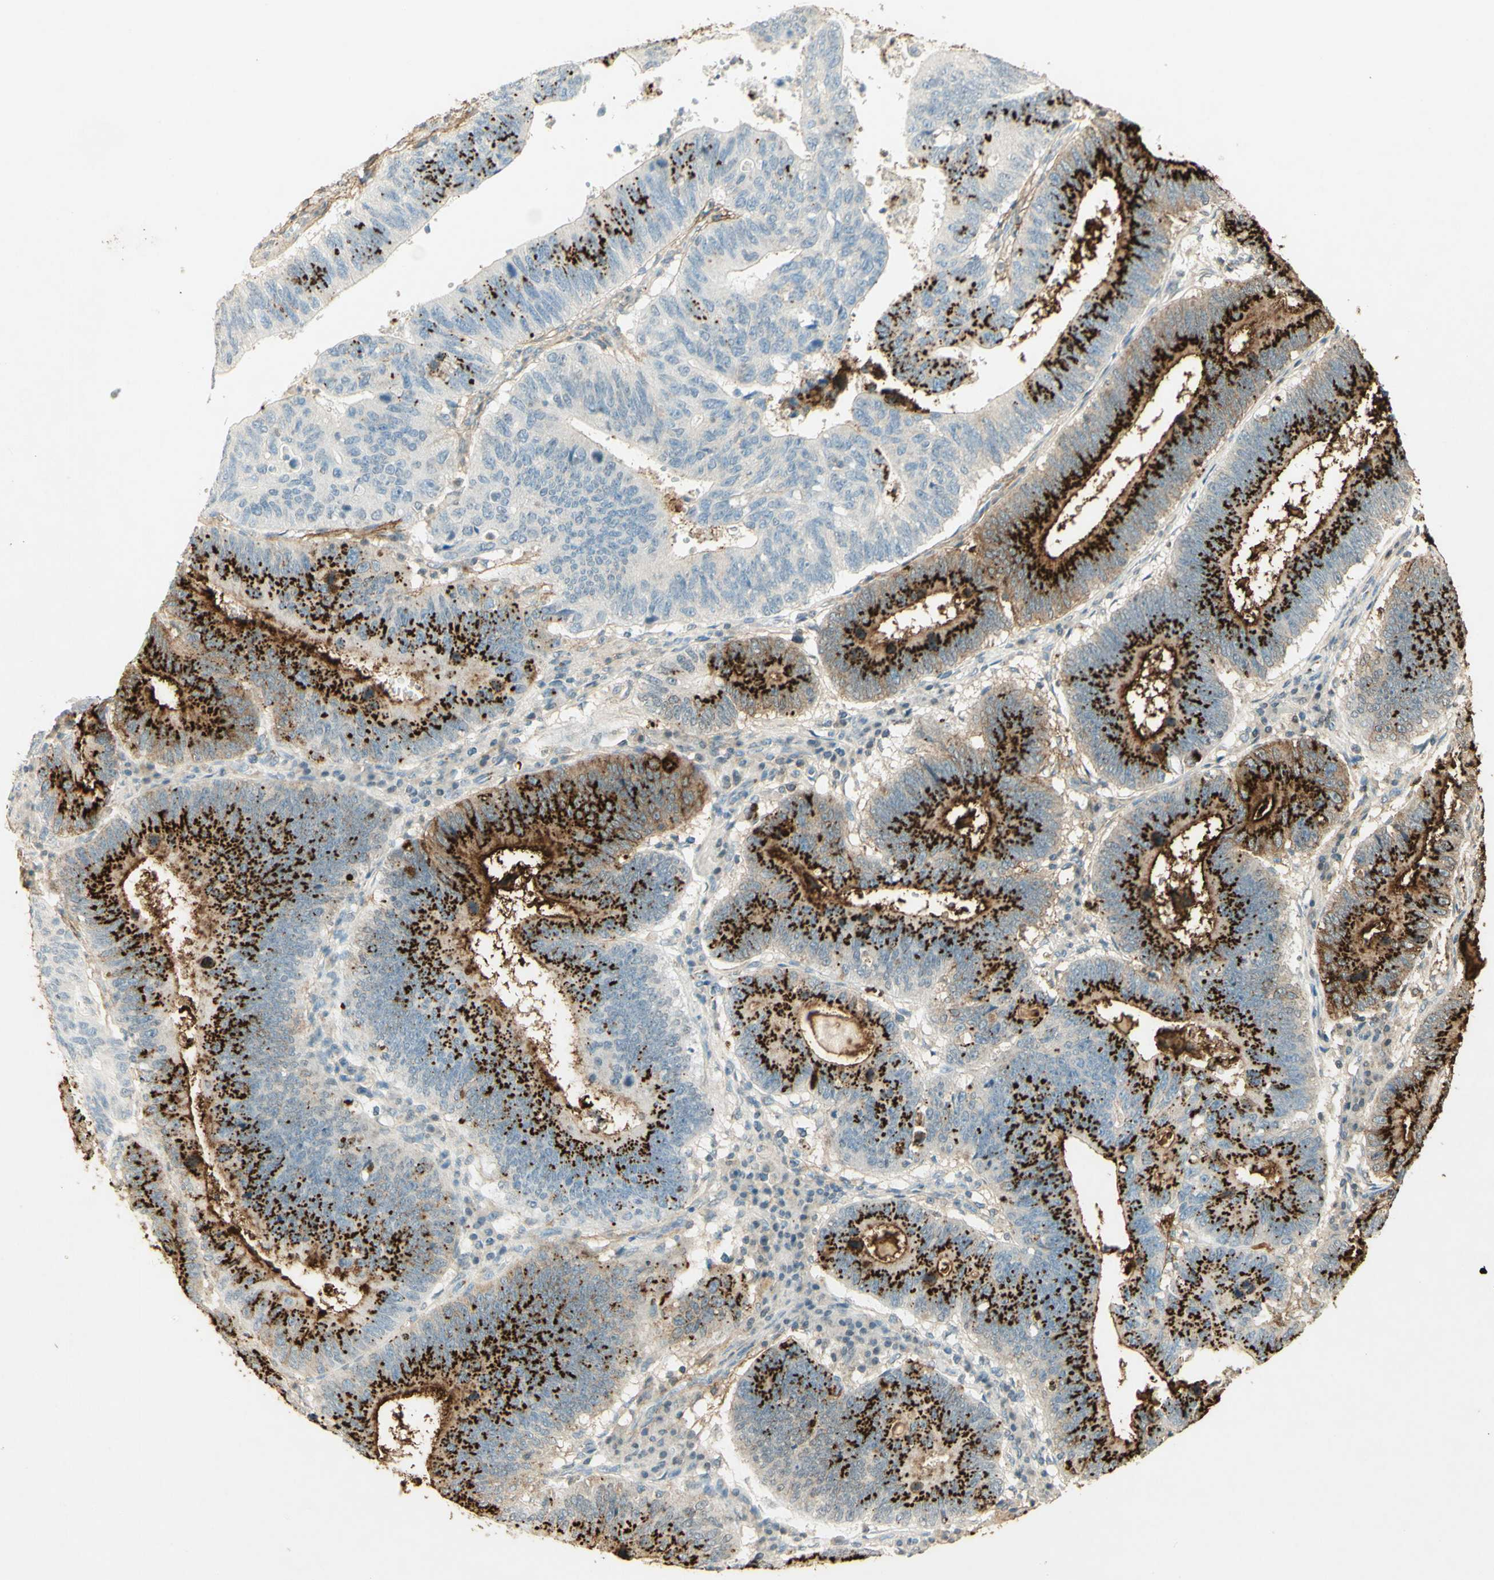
{"staining": {"intensity": "strong", "quantity": ">75%", "location": "cytoplasmic/membranous,nuclear"}, "tissue": "stomach cancer", "cell_type": "Tumor cells", "image_type": "cancer", "snomed": [{"axis": "morphology", "description": "Adenocarcinoma, NOS"}, {"axis": "topography", "description": "Stomach"}], "caption": "Strong cytoplasmic/membranous and nuclear protein expression is identified in about >75% of tumor cells in adenocarcinoma (stomach).", "gene": "TNN", "patient": {"sex": "male", "age": 59}}